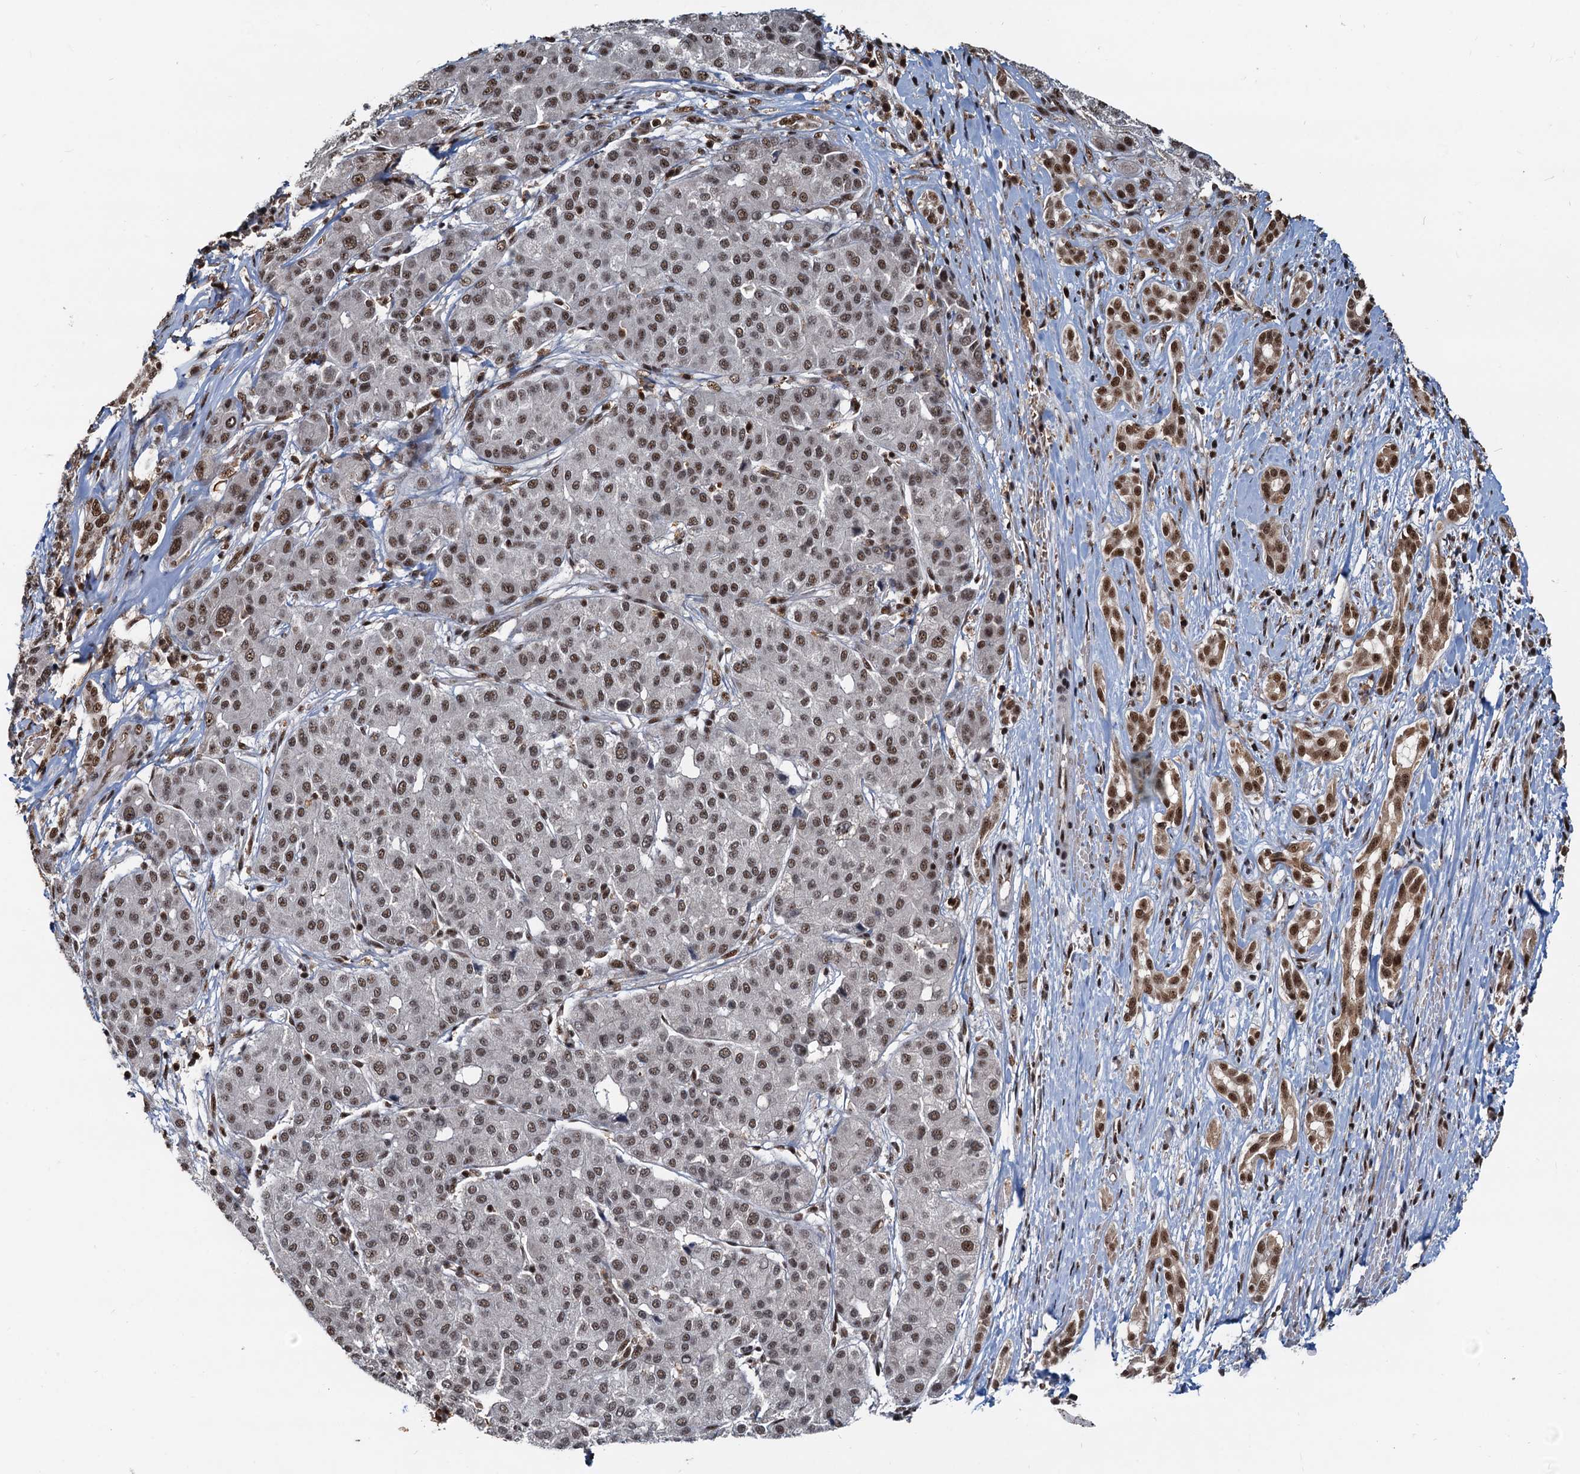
{"staining": {"intensity": "moderate", "quantity": ">75%", "location": "nuclear"}, "tissue": "liver cancer", "cell_type": "Tumor cells", "image_type": "cancer", "snomed": [{"axis": "morphology", "description": "Carcinoma, Hepatocellular, NOS"}, {"axis": "topography", "description": "Liver"}], "caption": "Liver cancer (hepatocellular carcinoma) was stained to show a protein in brown. There is medium levels of moderate nuclear expression in approximately >75% of tumor cells.", "gene": "RSRC2", "patient": {"sex": "male", "age": 65}}